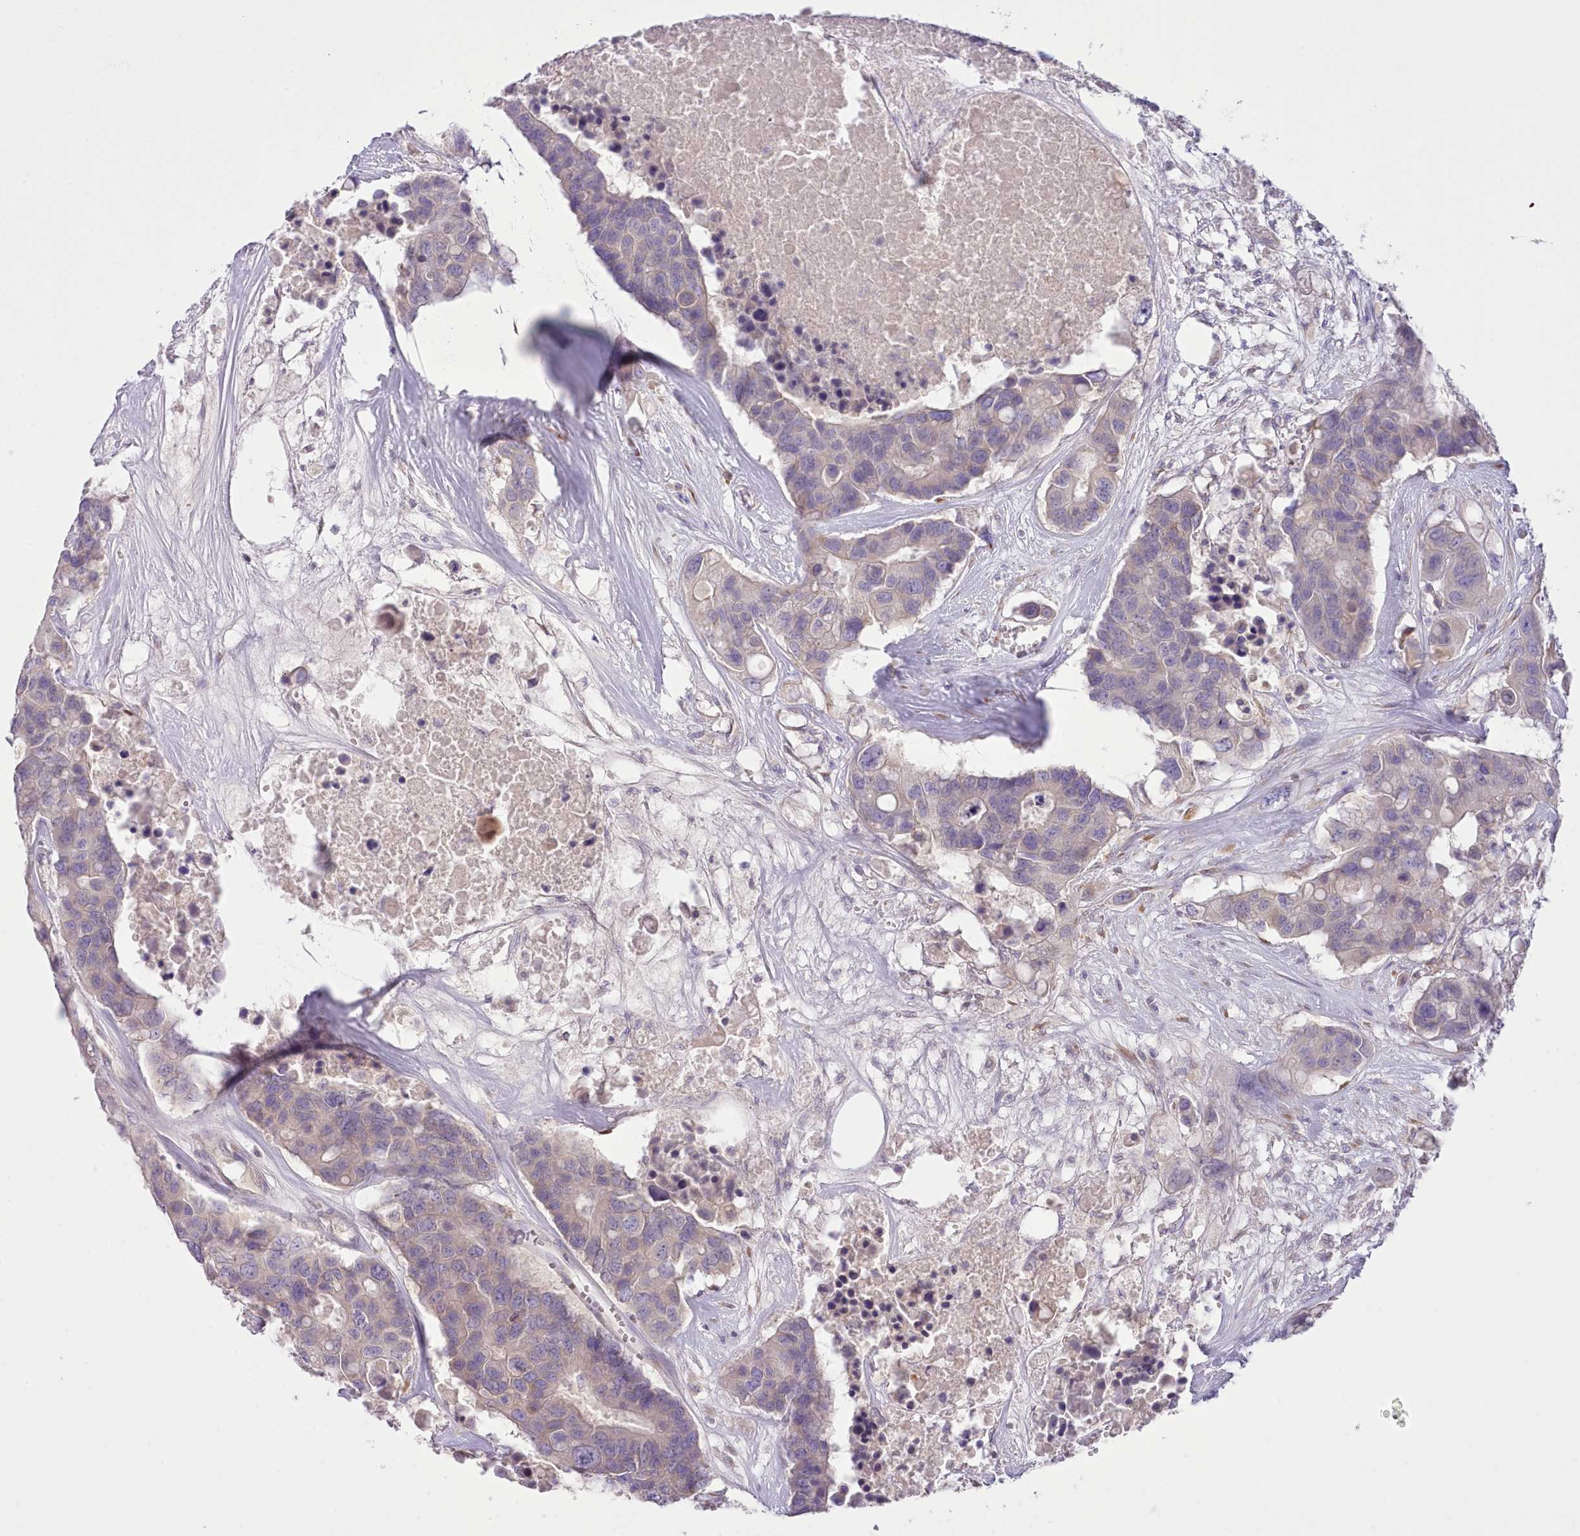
{"staining": {"intensity": "negative", "quantity": "none", "location": "none"}, "tissue": "colorectal cancer", "cell_type": "Tumor cells", "image_type": "cancer", "snomed": [{"axis": "morphology", "description": "Adenocarcinoma, NOS"}, {"axis": "topography", "description": "Colon"}], "caption": "Tumor cells show no significant positivity in colorectal adenocarcinoma. (DAB immunohistochemistry (IHC) visualized using brightfield microscopy, high magnification).", "gene": "CCL1", "patient": {"sex": "male", "age": 77}}